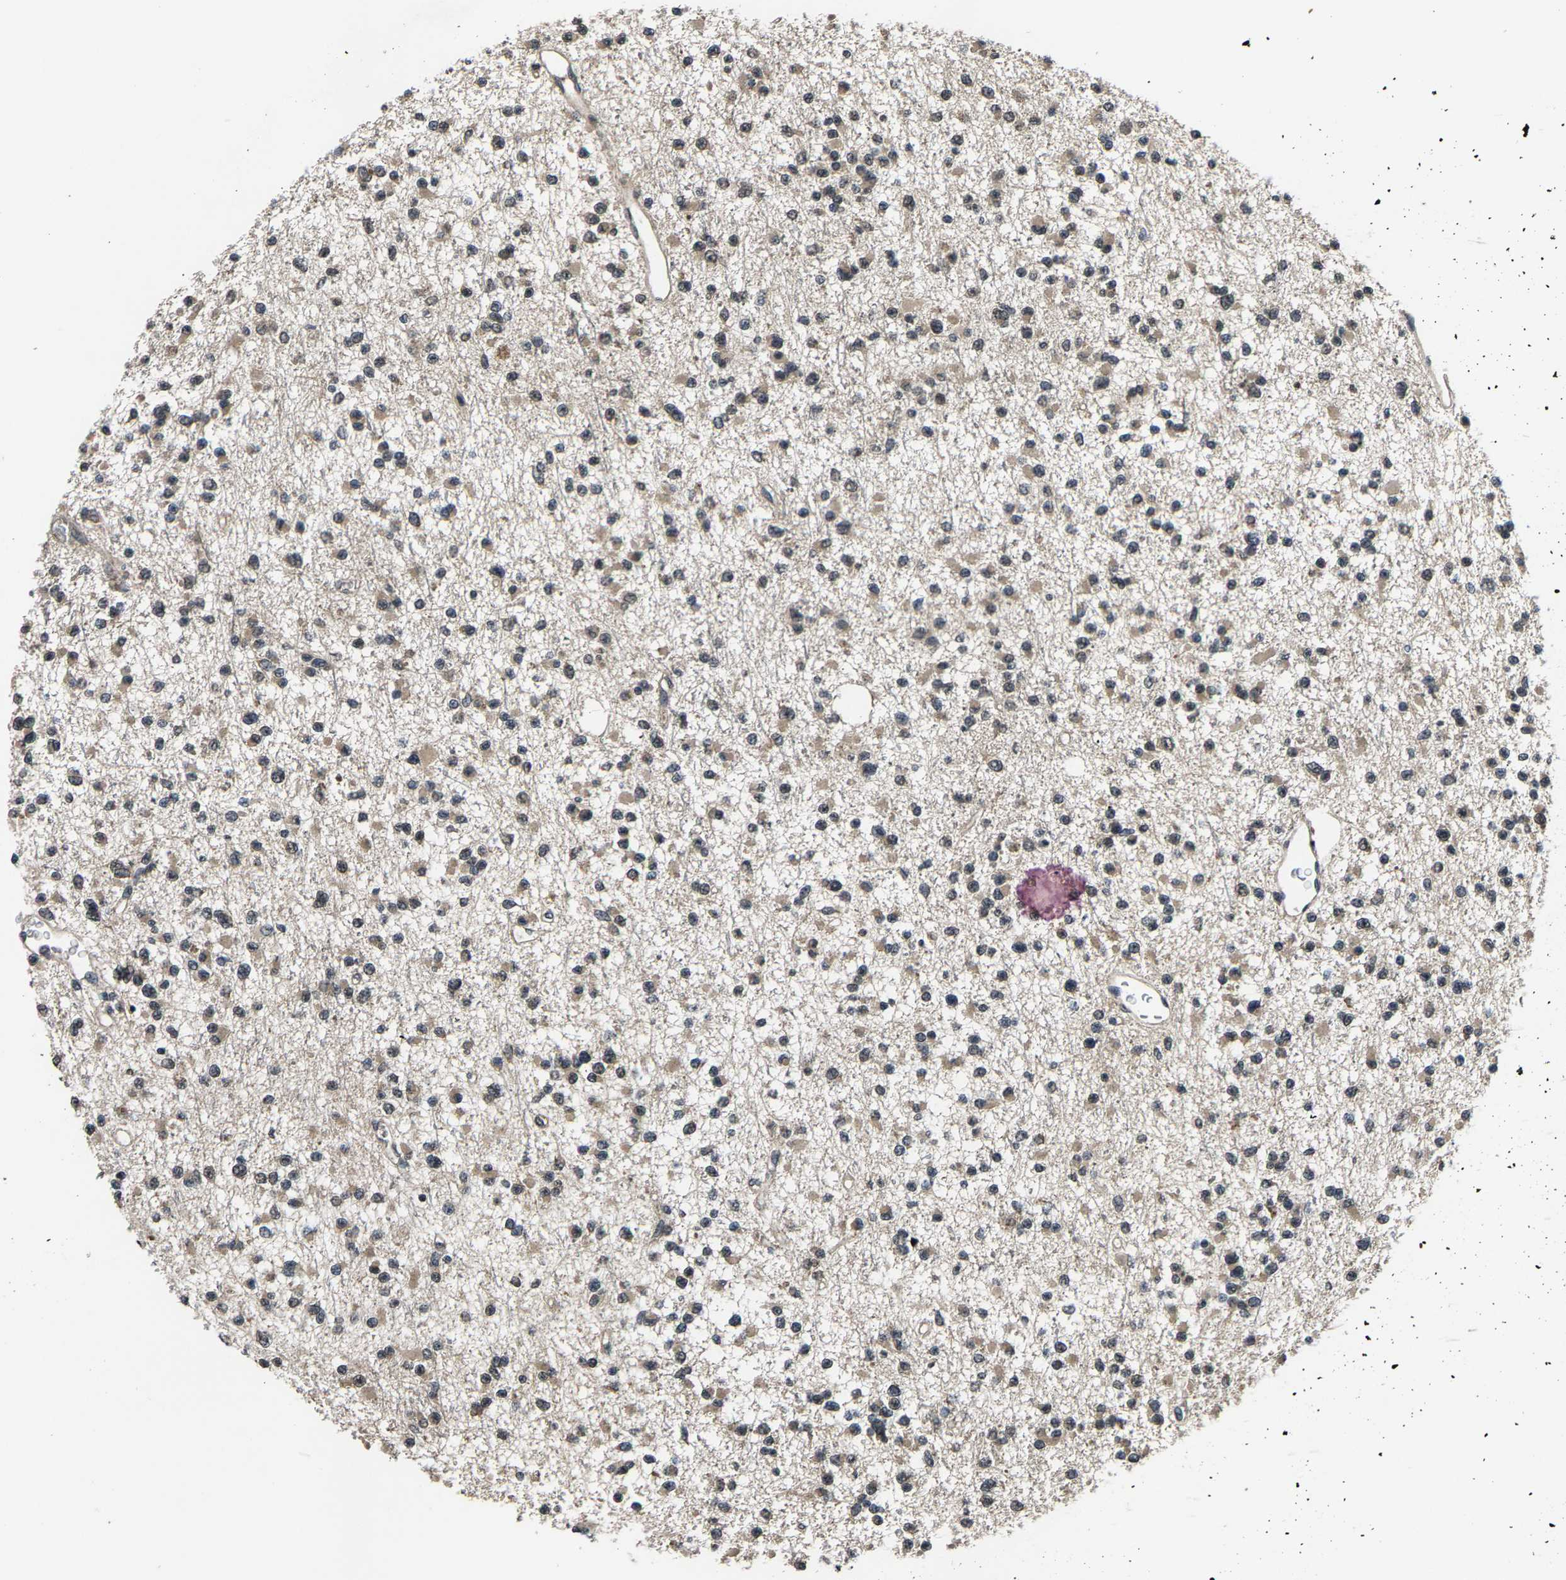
{"staining": {"intensity": "weak", "quantity": ">75%", "location": "cytoplasmic/membranous"}, "tissue": "glioma", "cell_type": "Tumor cells", "image_type": "cancer", "snomed": [{"axis": "morphology", "description": "Glioma, malignant, Low grade"}, {"axis": "topography", "description": "Brain"}], "caption": "Weak cytoplasmic/membranous staining is identified in about >75% of tumor cells in glioma. The staining is performed using DAB brown chromogen to label protein expression. The nuclei are counter-stained blue using hematoxylin.", "gene": "HUWE1", "patient": {"sex": "female", "age": 22}}